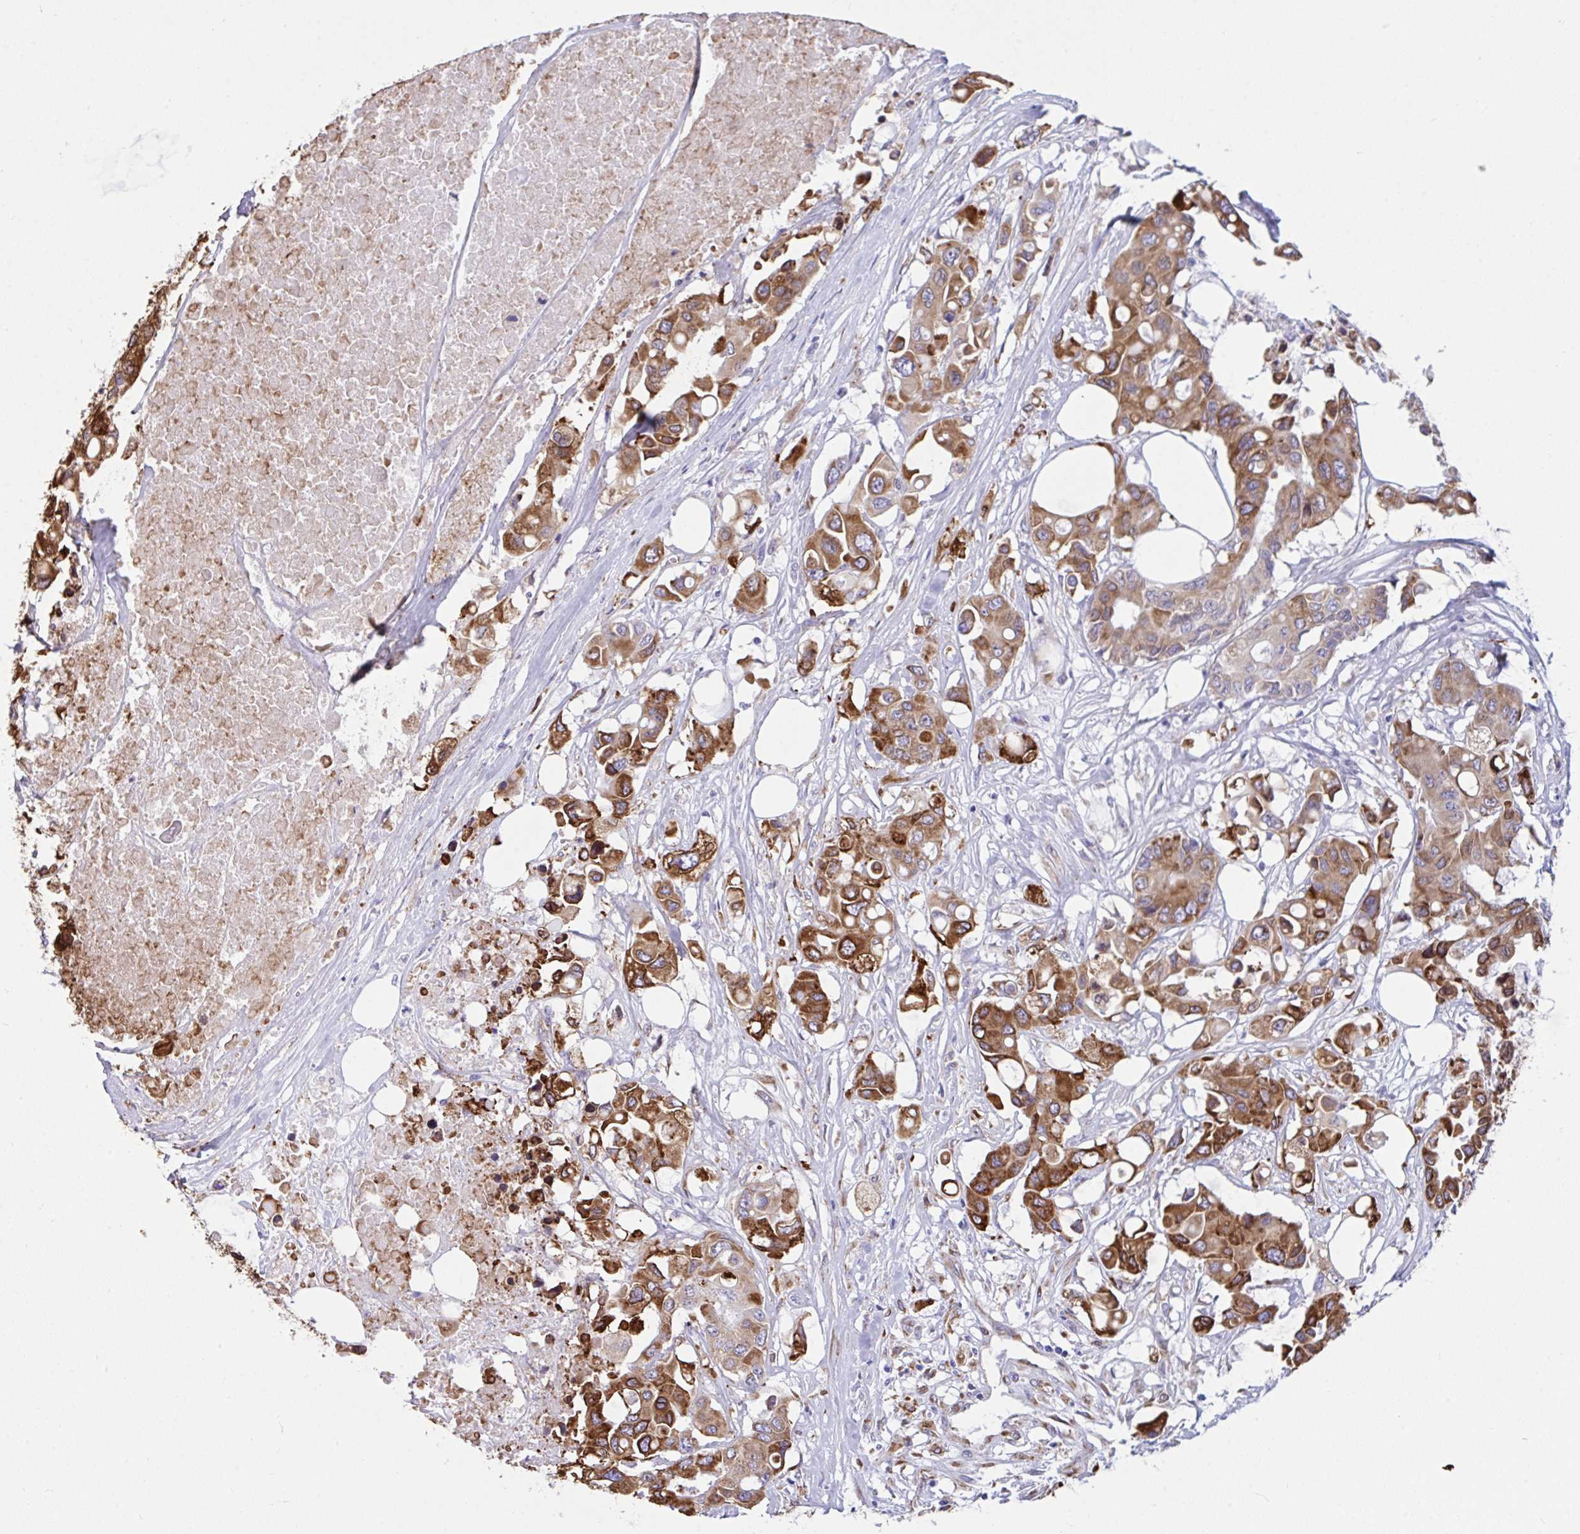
{"staining": {"intensity": "strong", "quantity": ">75%", "location": "cytoplasmic/membranous"}, "tissue": "colorectal cancer", "cell_type": "Tumor cells", "image_type": "cancer", "snomed": [{"axis": "morphology", "description": "Adenocarcinoma, NOS"}, {"axis": "topography", "description": "Colon"}], "caption": "Adenocarcinoma (colorectal) tissue displays strong cytoplasmic/membranous positivity in approximately >75% of tumor cells", "gene": "ASPH", "patient": {"sex": "male", "age": 77}}